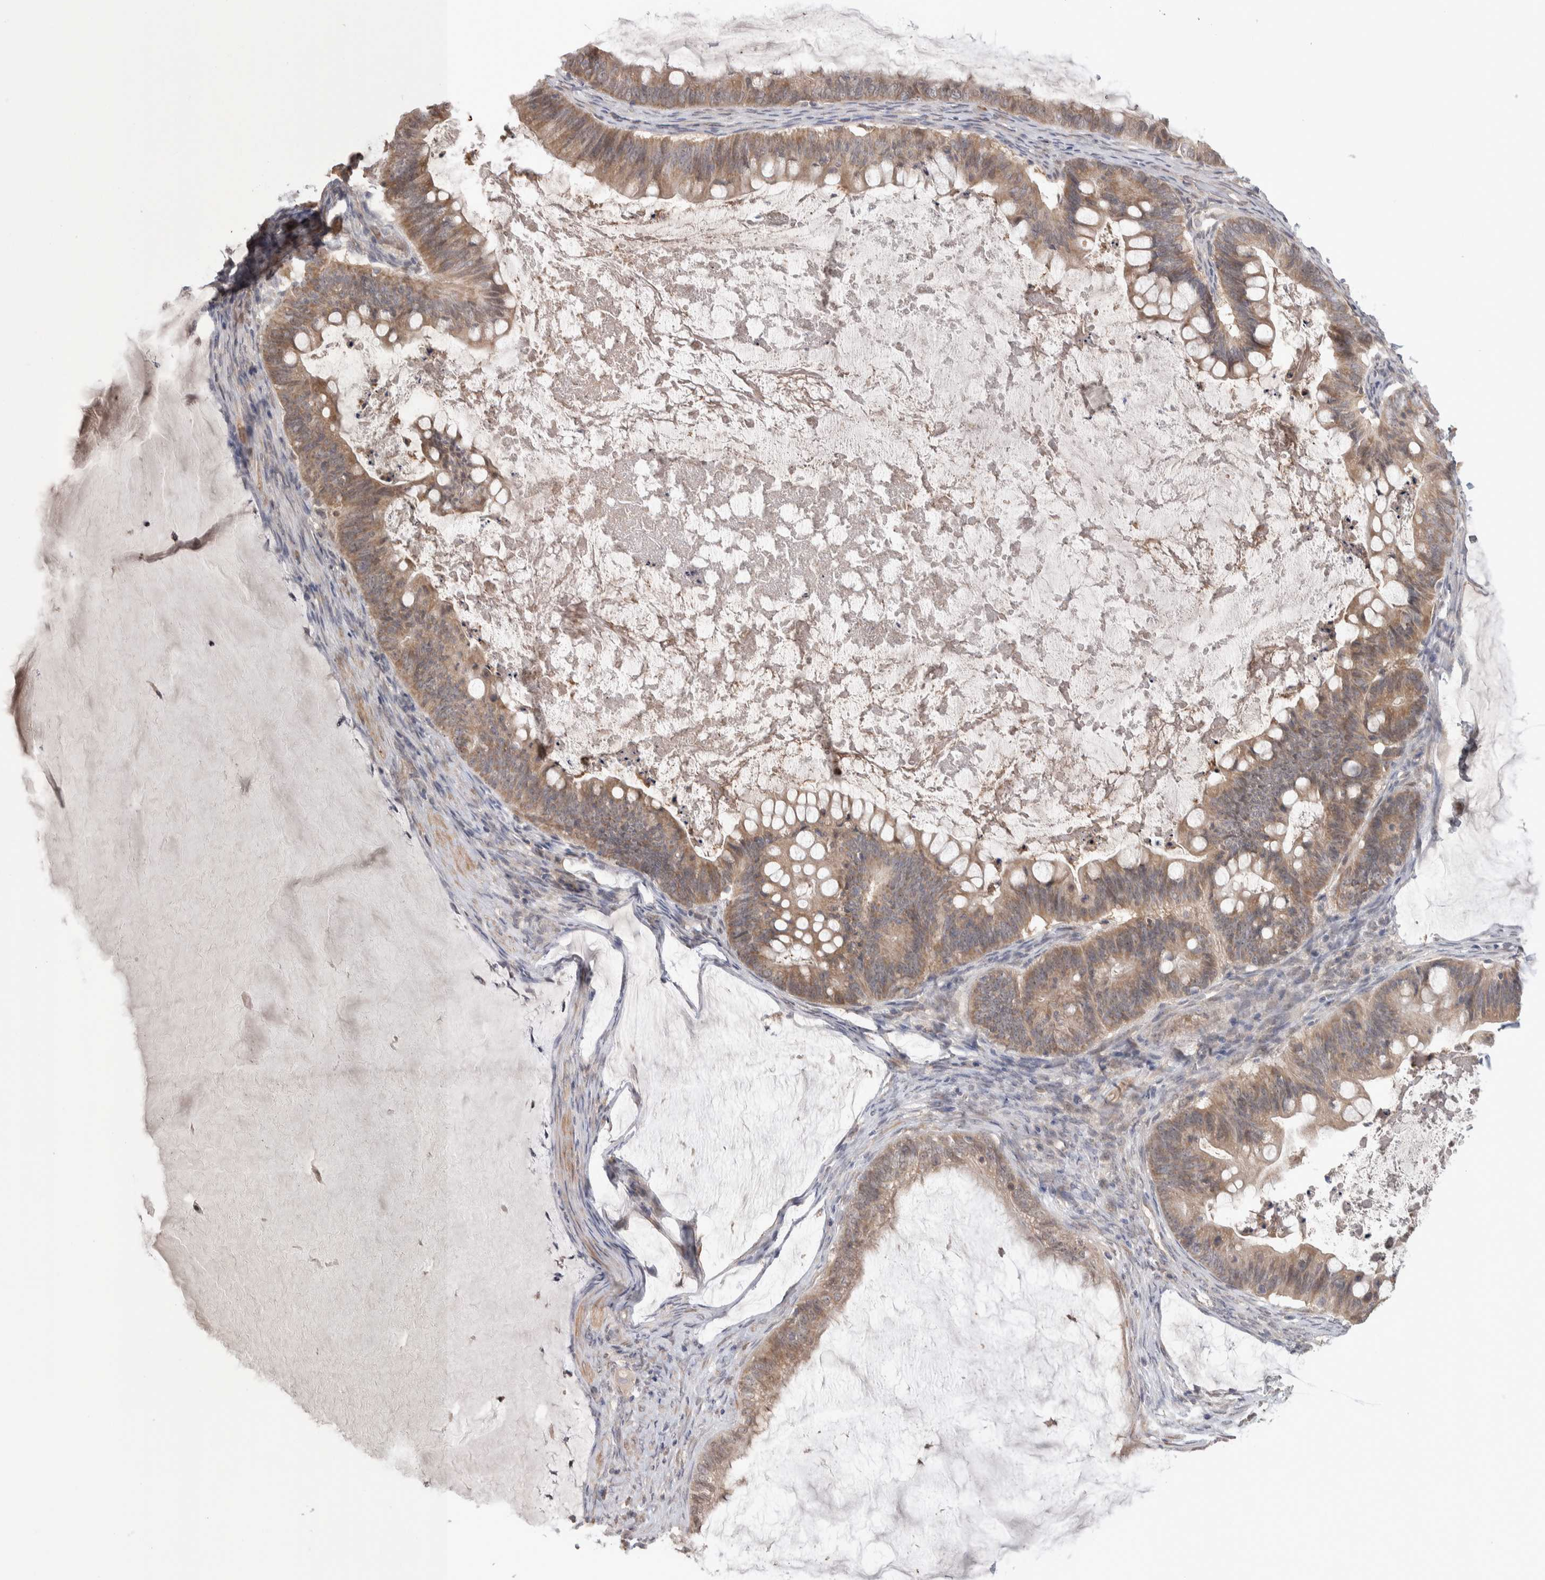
{"staining": {"intensity": "moderate", "quantity": ">75%", "location": "cytoplasmic/membranous"}, "tissue": "ovarian cancer", "cell_type": "Tumor cells", "image_type": "cancer", "snomed": [{"axis": "morphology", "description": "Cystadenocarcinoma, mucinous, NOS"}, {"axis": "topography", "description": "Ovary"}], "caption": "Immunohistochemistry (DAB) staining of human mucinous cystadenocarcinoma (ovarian) shows moderate cytoplasmic/membranous protein positivity in approximately >75% of tumor cells.", "gene": "CUL2", "patient": {"sex": "female", "age": 61}}